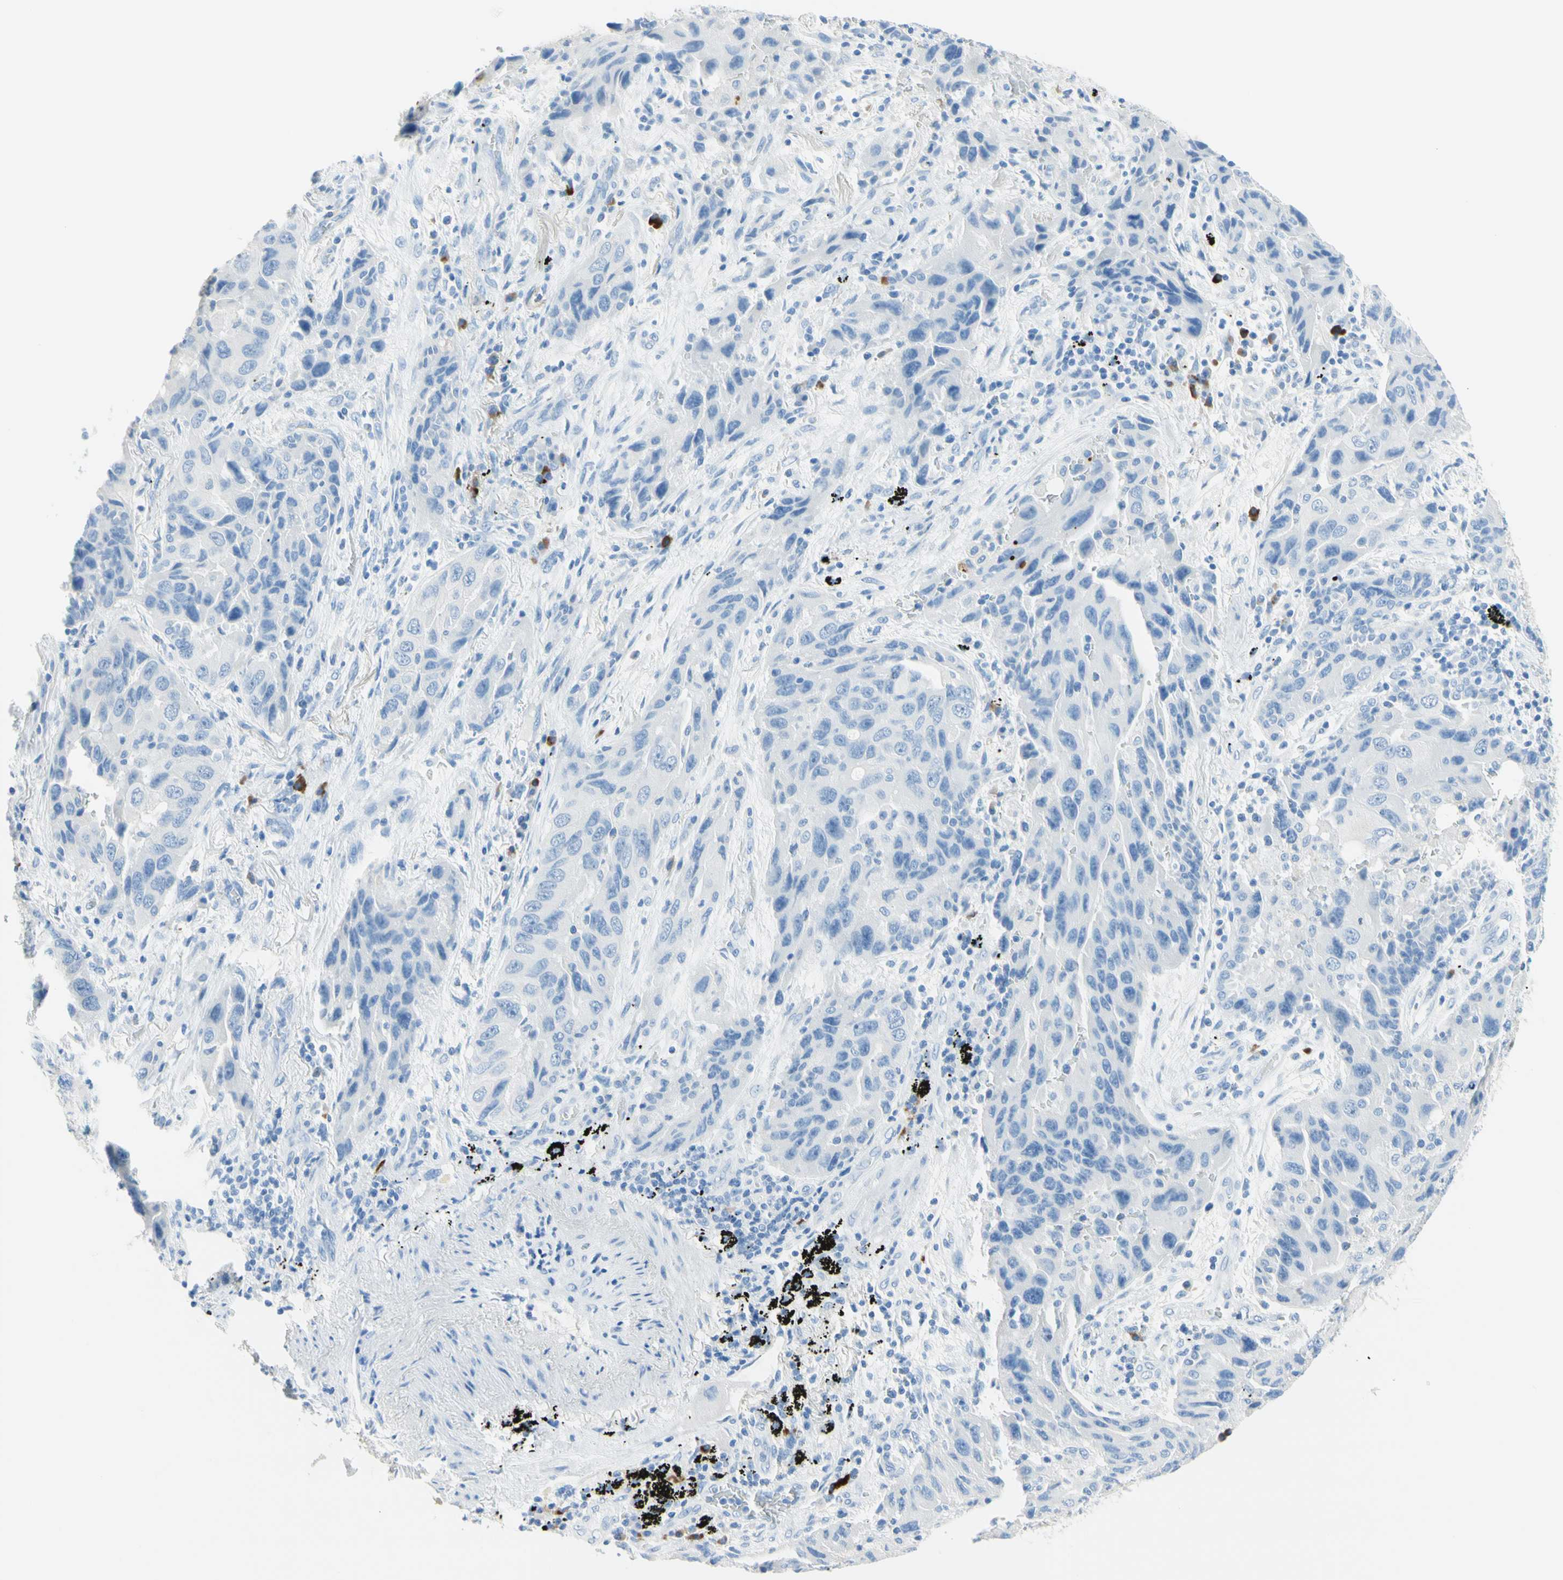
{"staining": {"intensity": "negative", "quantity": "none", "location": "none"}, "tissue": "lung cancer", "cell_type": "Tumor cells", "image_type": "cancer", "snomed": [{"axis": "morphology", "description": "Adenocarcinoma, NOS"}, {"axis": "topography", "description": "Lung"}], "caption": "Immunohistochemistry image of human lung cancer (adenocarcinoma) stained for a protein (brown), which displays no positivity in tumor cells.", "gene": "IL6ST", "patient": {"sex": "female", "age": 65}}